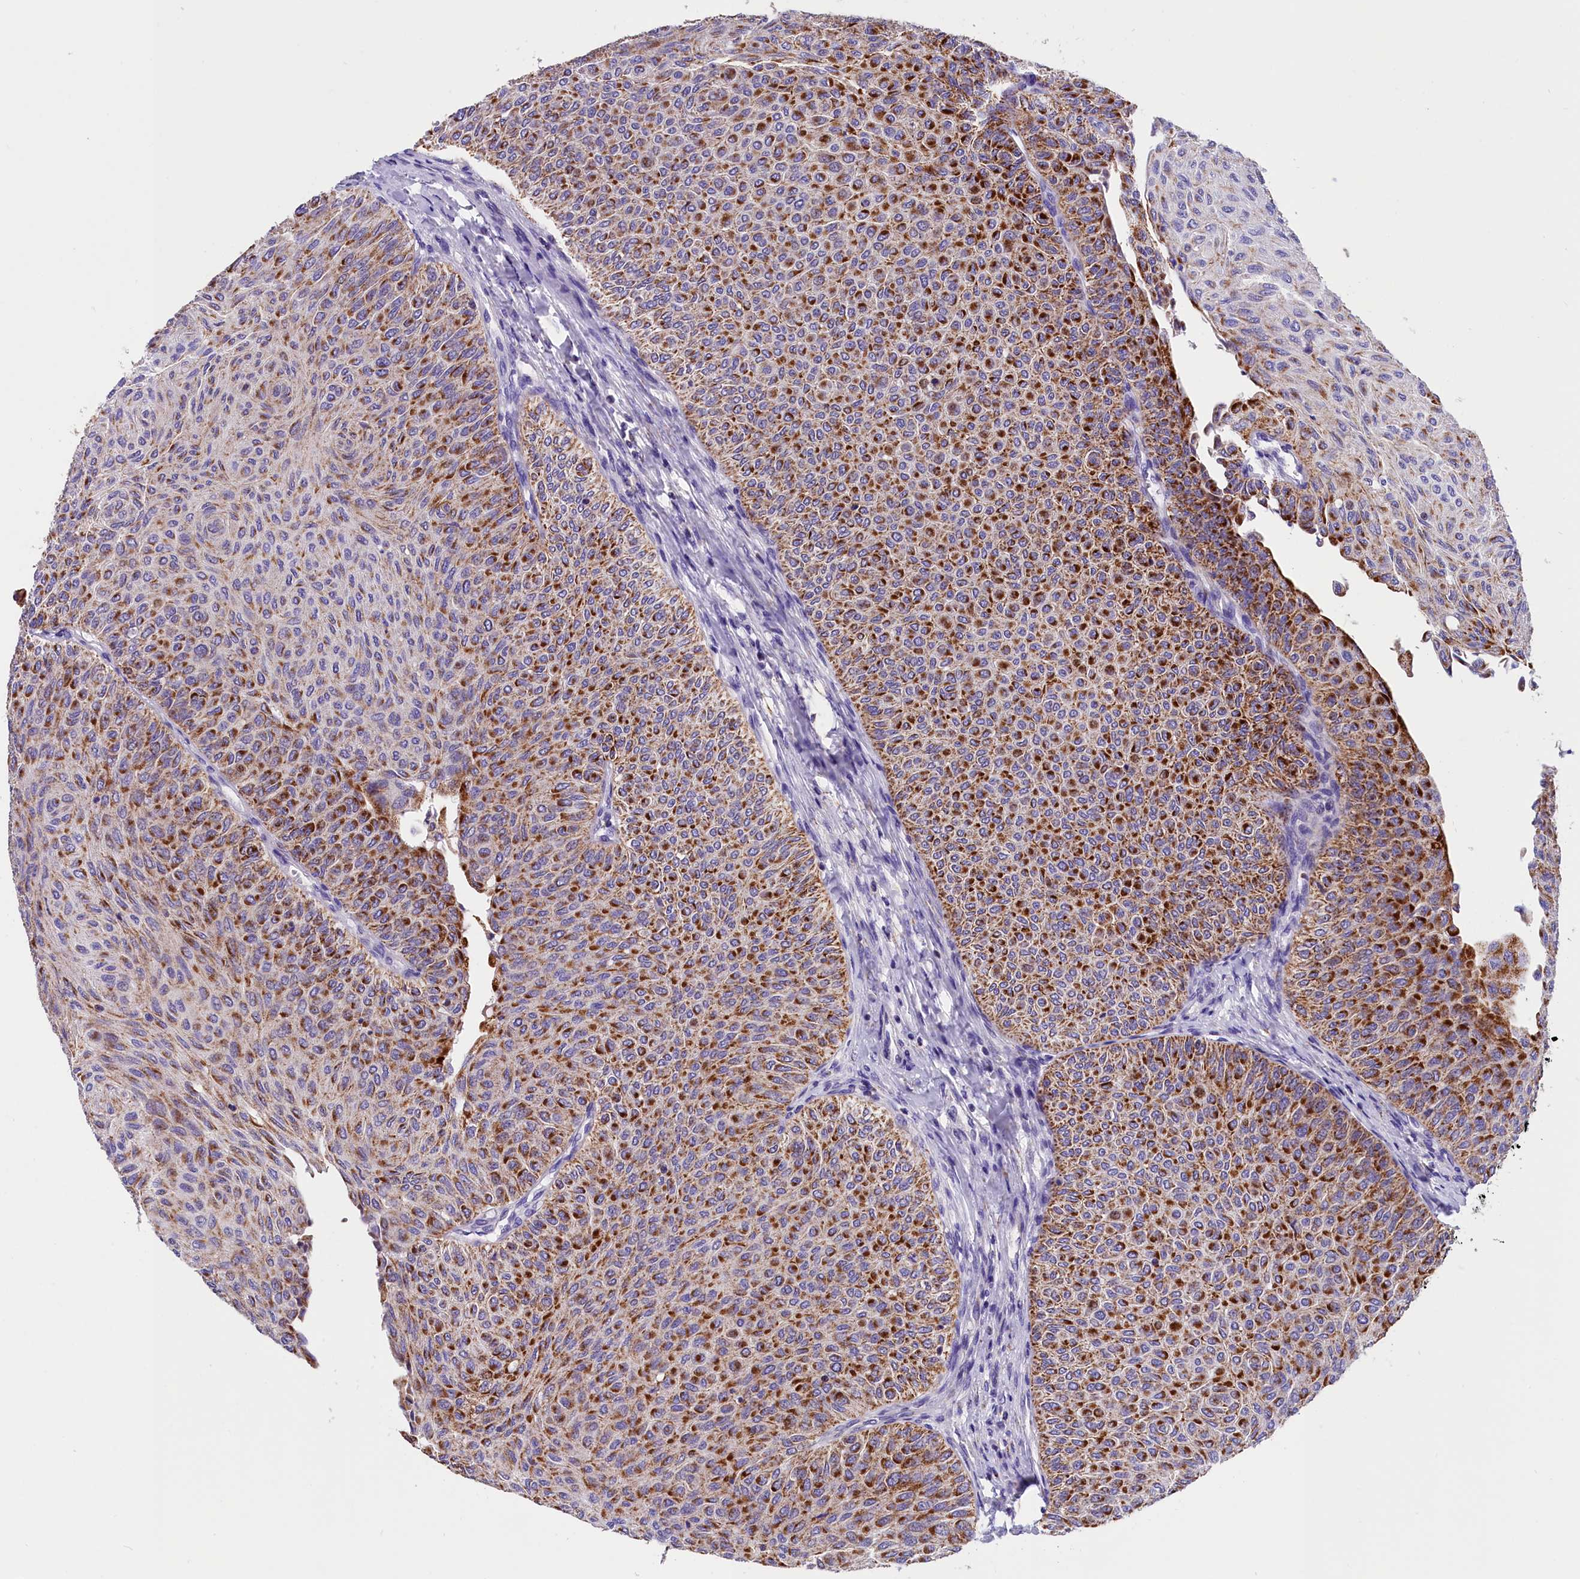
{"staining": {"intensity": "strong", "quantity": ">75%", "location": "cytoplasmic/membranous"}, "tissue": "urothelial cancer", "cell_type": "Tumor cells", "image_type": "cancer", "snomed": [{"axis": "morphology", "description": "Urothelial carcinoma, Low grade"}, {"axis": "topography", "description": "Urinary bladder"}], "caption": "Protein staining displays strong cytoplasmic/membranous expression in approximately >75% of tumor cells in urothelial cancer. (brown staining indicates protein expression, while blue staining denotes nuclei).", "gene": "ABAT", "patient": {"sex": "male", "age": 78}}